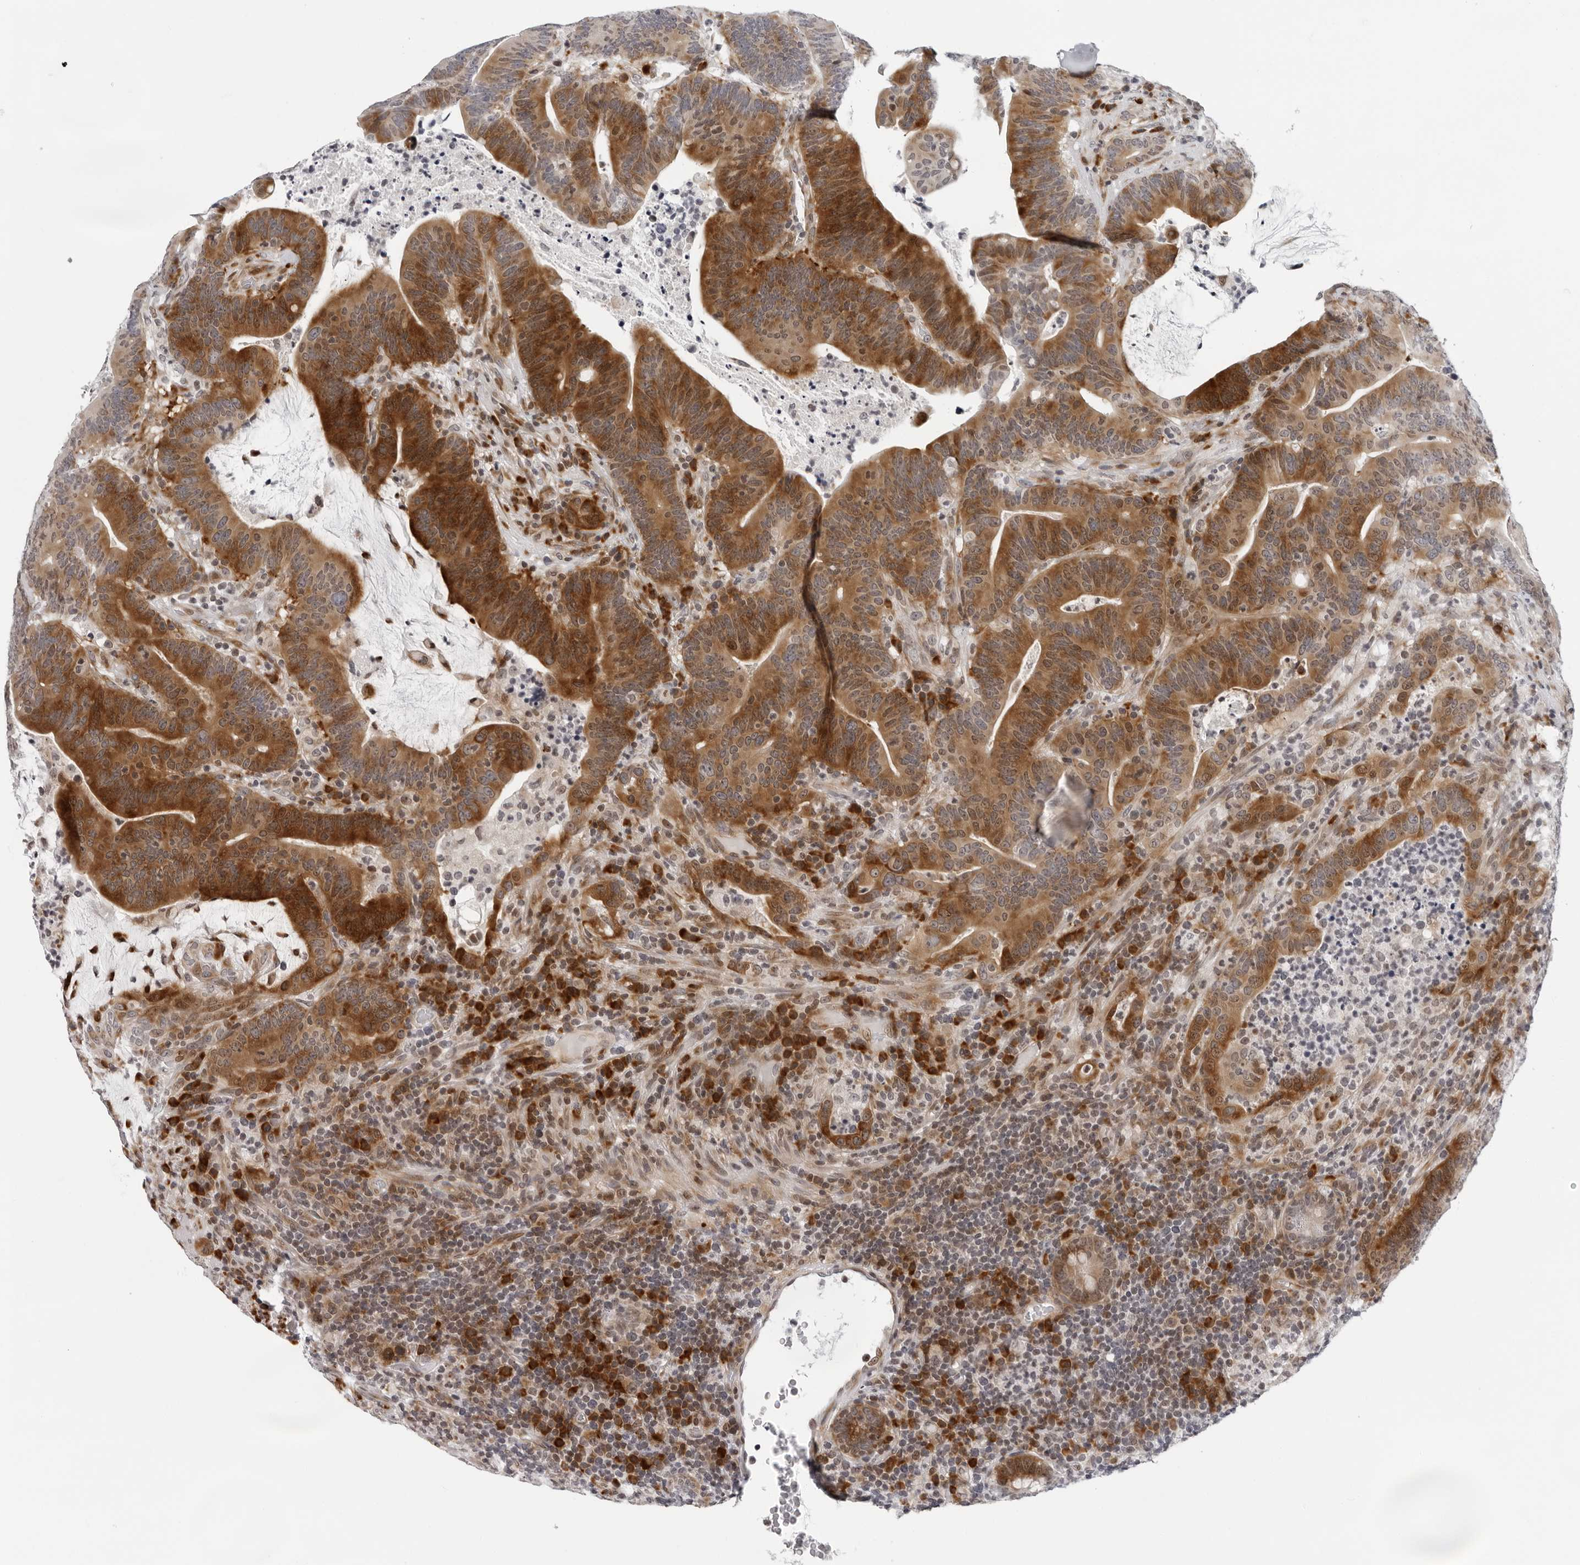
{"staining": {"intensity": "moderate", "quantity": ">75%", "location": "cytoplasmic/membranous,nuclear"}, "tissue": "colorectal cancer", "cell_type": "Tumor cells", "image_type": "cancer", "snomed": [{"axis": "morphology", "description": "Adenocarcinoma, NOS"}, {"axis": "topography", "description": "Colon"}], "caption": "Tumor cells display medium levels of moderate cytoplasmic/membranous and nuclear expression in approximately >75% of cells in human adenocarcinoma (colorectal).", "gene": "PIP4K2C", "patient": {"sex": "female", "age": 66}}